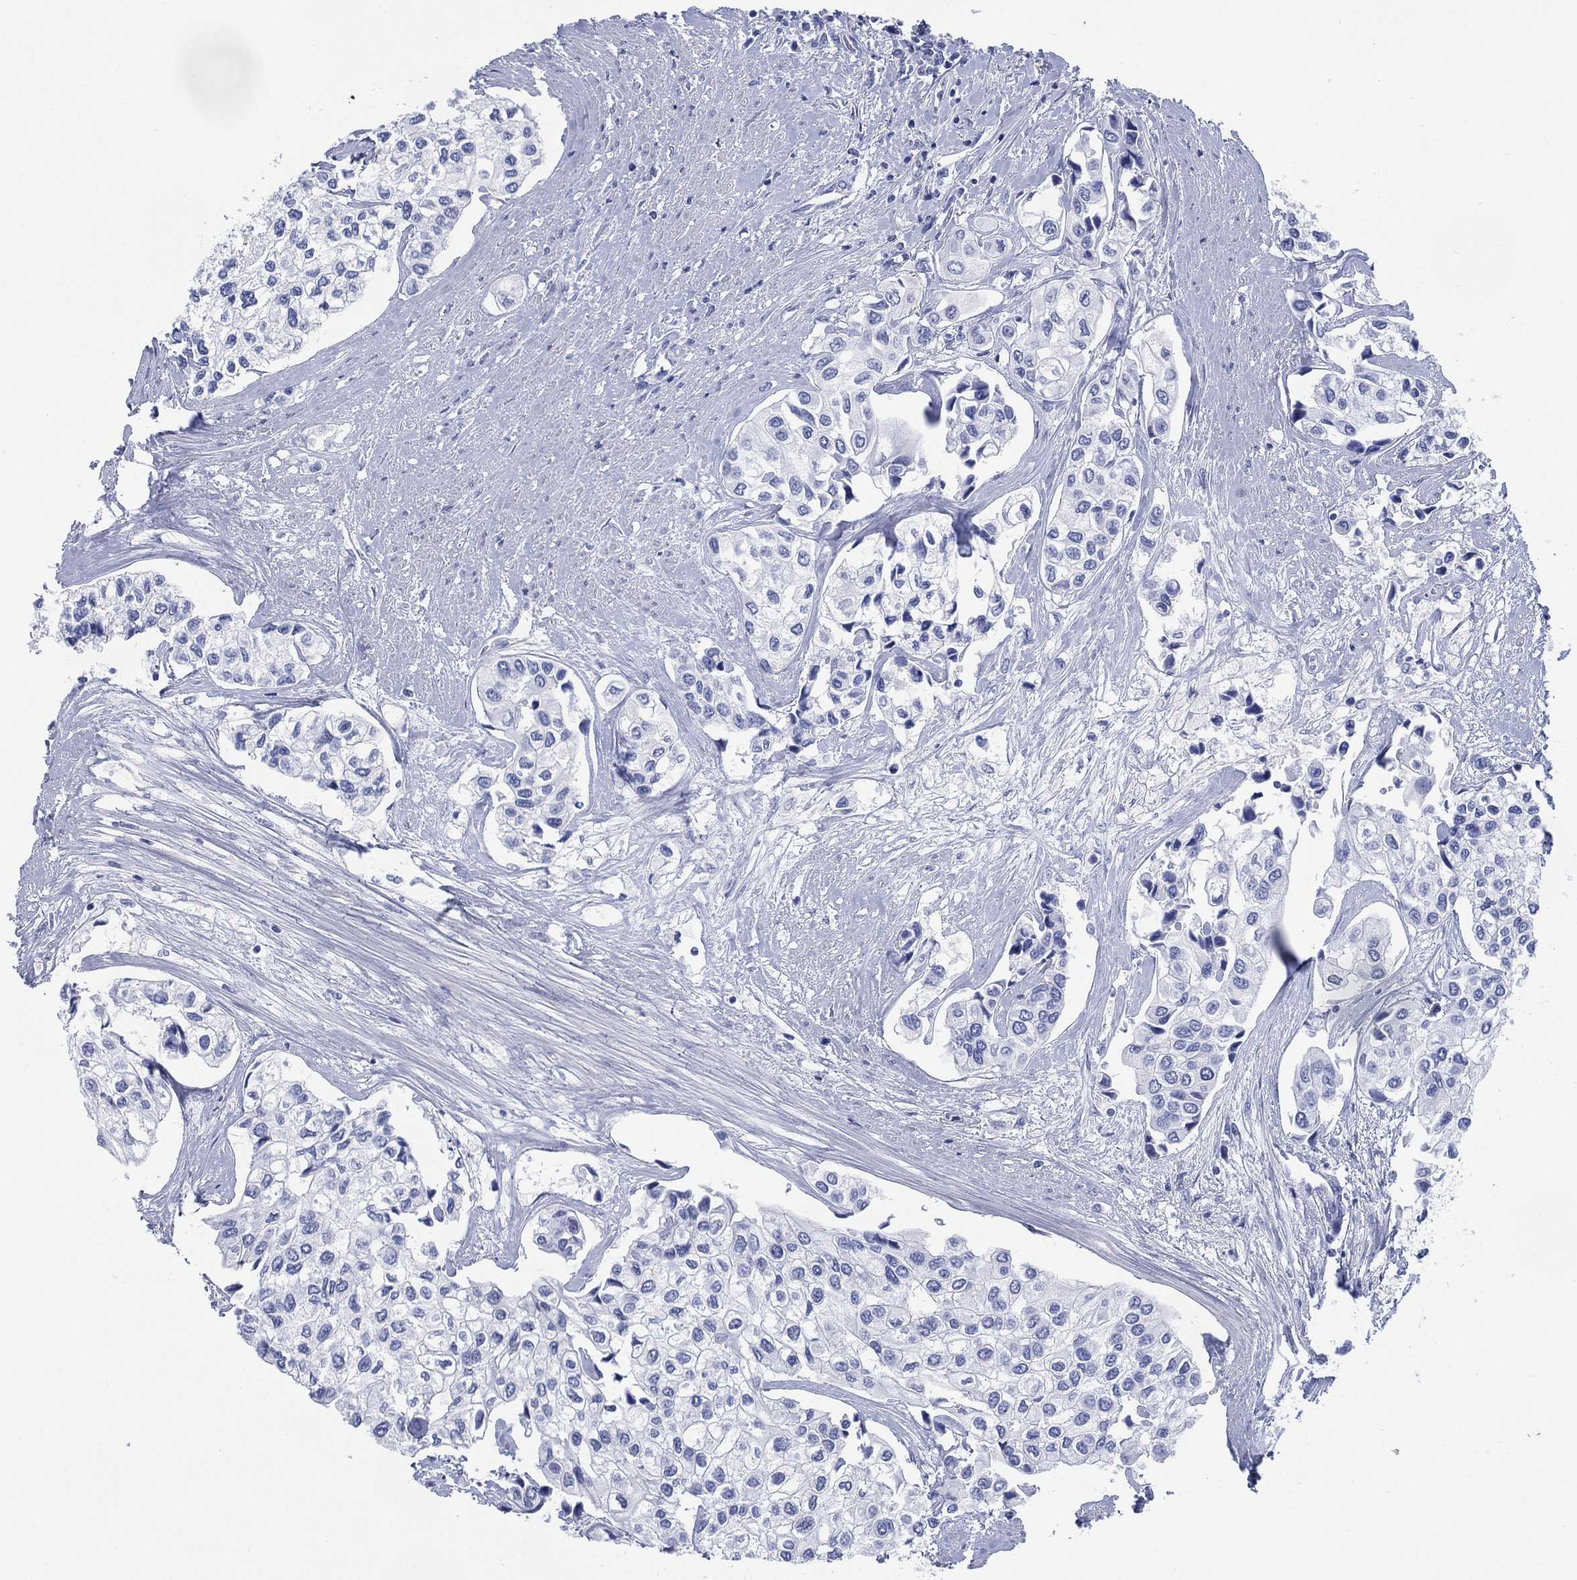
{"staining": {"intensity": "negative", "quantity": "none", "location": "none"}, "tissue": "urothelial cancer", "cell_type": "Tumor cells", "image_type": "cancer", "snomed": [{"axis": "morphology", "description": "Urothelial carcinoma, High grade"}, {"axis": "topography", "description": "Urinary bladder"}], "caption": "This is an immunohistochemistry micrograph of human high-grade urothelial carcinoma. There is no expression in tumor cells.", "gene": "TMEM247", "patient": {"sex": "male", "age": 73}}